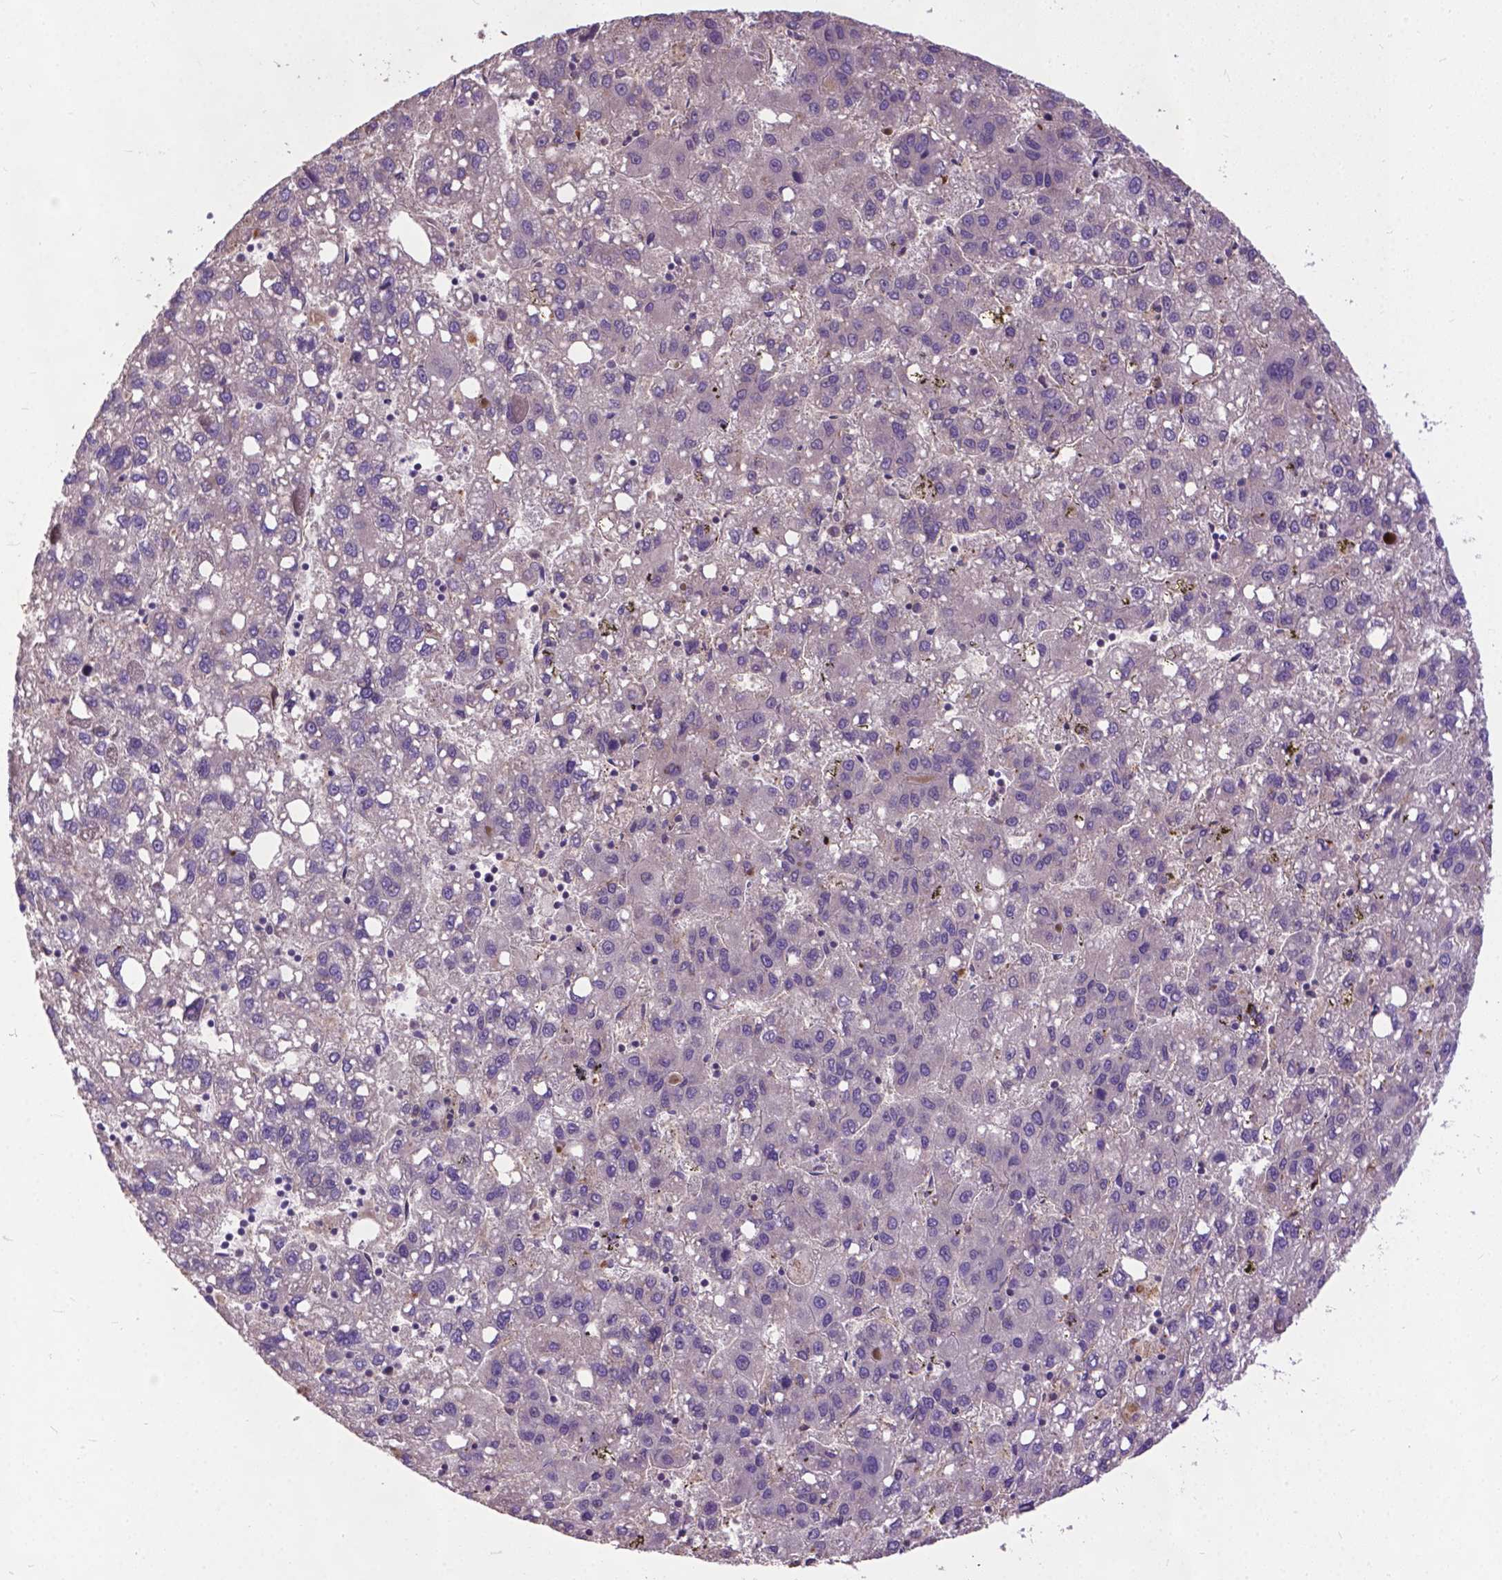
{"staining": {"intensity": "negative", "quantity": "none", "location": "none"}, "tissue": "liver cancer", "cell_type": "Tumor cells", "image_type": "cancer", "snomed": [{"axis": "morphology", "description": "Carcinoma, Hepatocellular, NOS"}, {"axis": "topography", "description": "Liver"}], "caption": "Immunohistochemical staining of human liver cancer reveals no significant expression in tumor cells.", "gene": "ZNF337", "patient": {"sex": "female", "age": 82}}